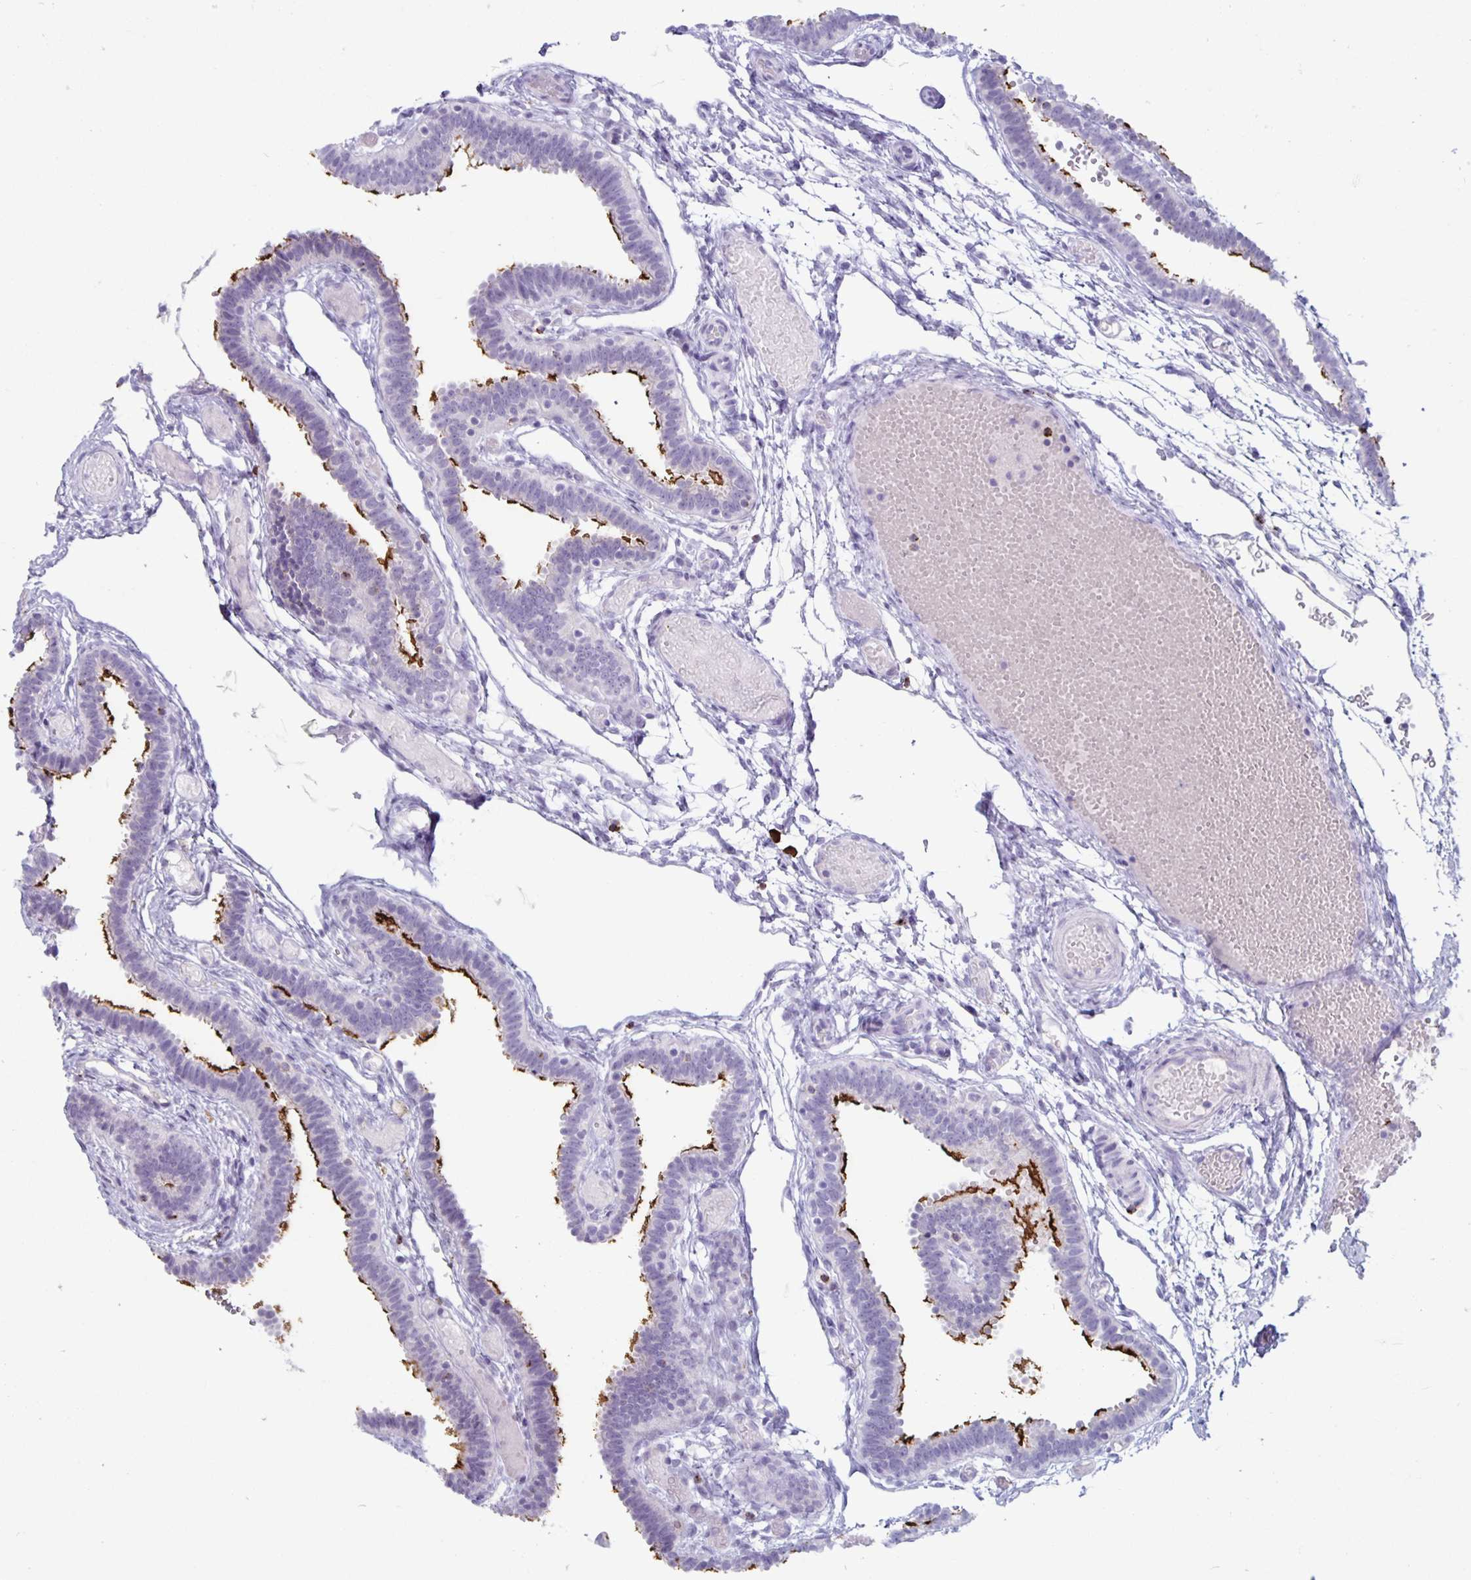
{"staining": {"intensity": "strong", "quantity": "<25%", "location": "cytoplasmic/membranous"}, "tissue": "fallopian tube", "cell_type": "Glandular cells", "image_type": "normal", "snomed": [{"axis": "morphology", "description": "Normal tissue, NOS"}, {"axis": "topography", "description": "Fallopian tube"}], "caption": "A brown stain shows strong cytoplasmic/membranous expression of a protein in glandular cells of benign fallopian tube.", "gene": "GZMK", "patient": {"sex": "female", "age": 37}}